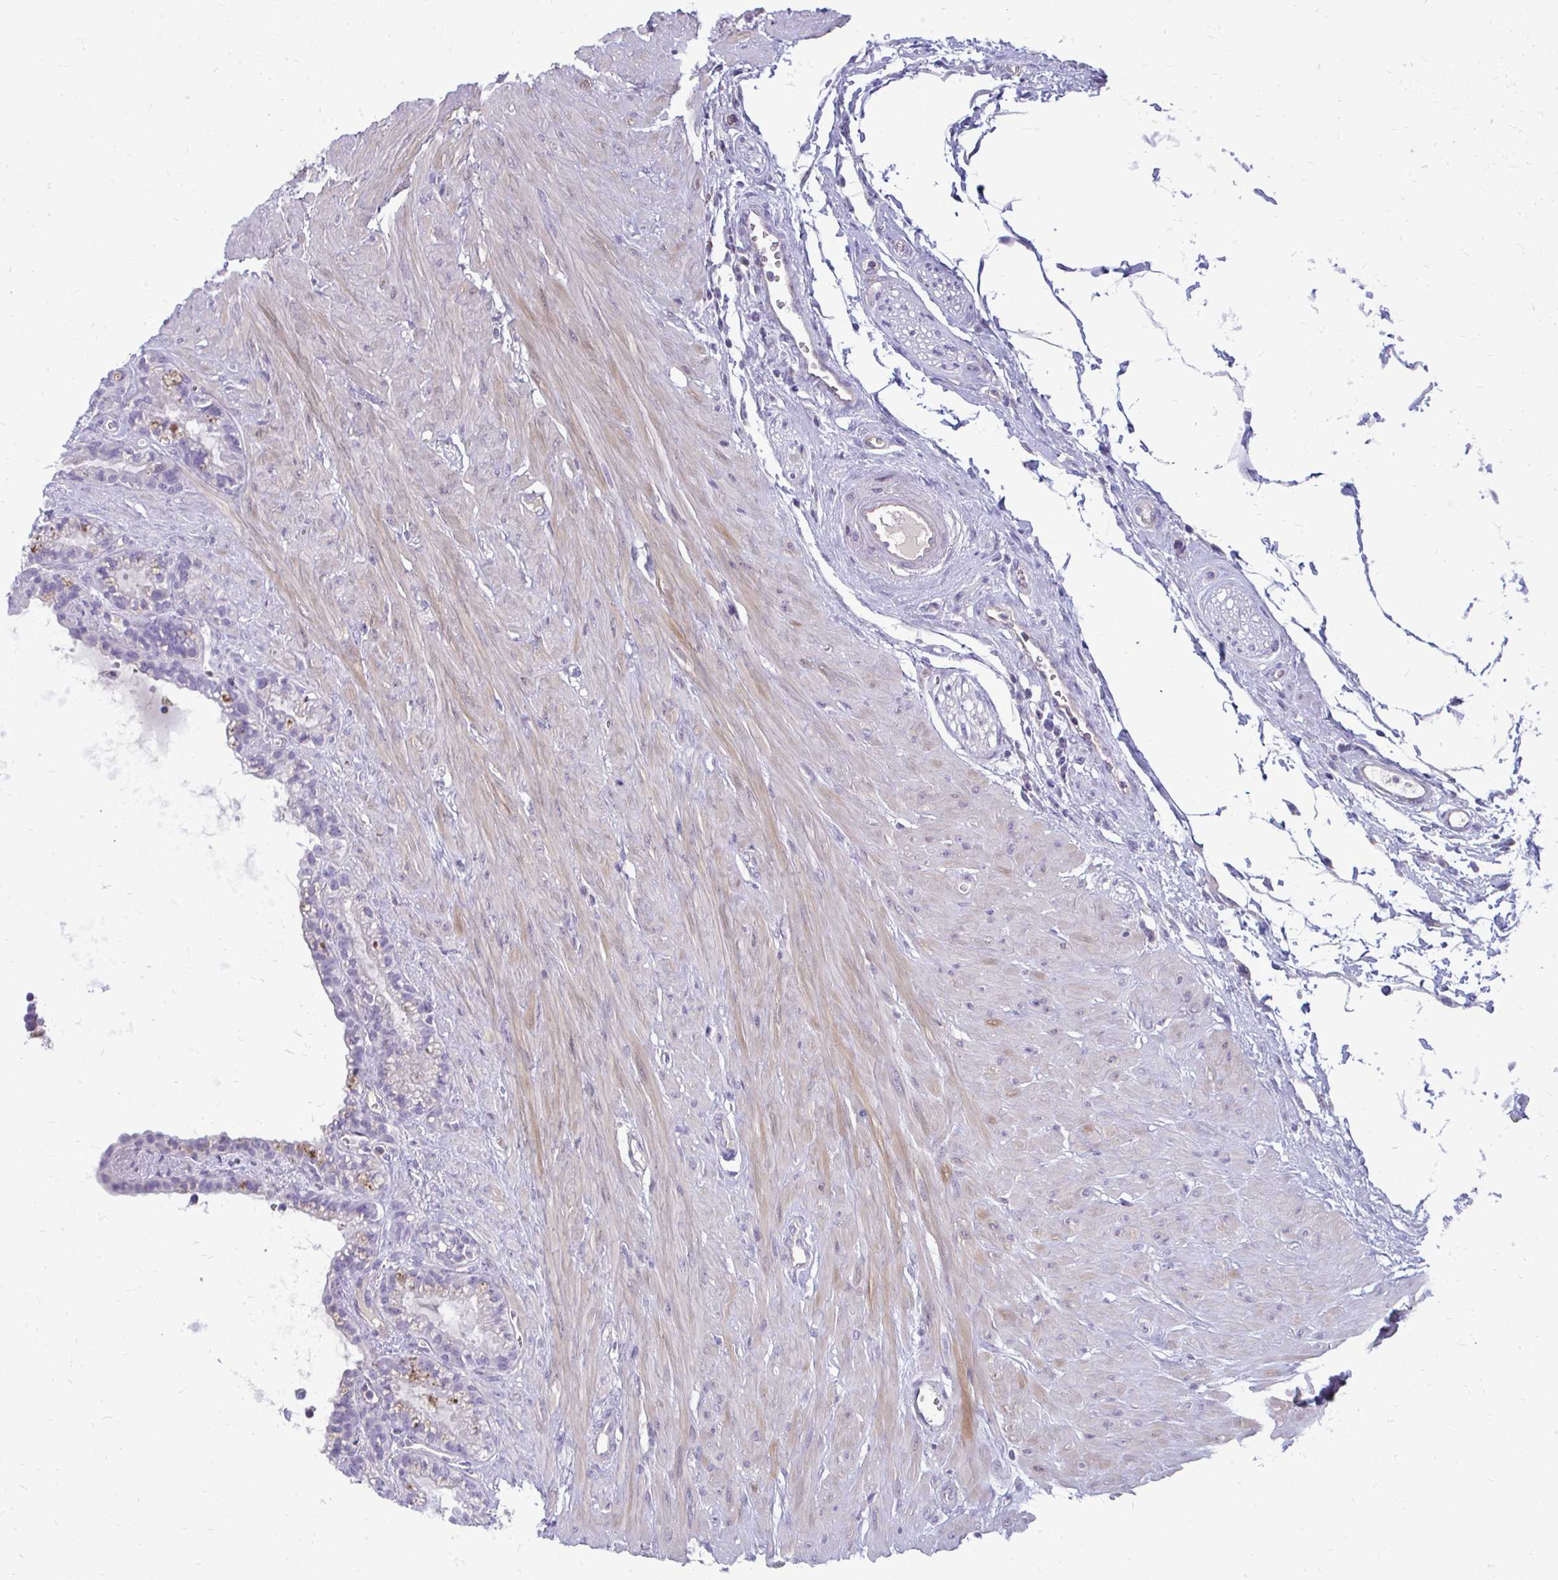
{"staining": {"intensity": "negative", "quantity": "none", "location": "none"}, "tissue": "seminal vesicle", "cell_type": "Glandular cells", "image_type": "normal", "snomed": [{"axis": "morphology", "description": "Normal tissue, NOS"}, {"axis": "topography", "description": "Seminal veicle"}], "caption": "Immunohistochemistry of benign human seminal vesicle exhibits no staining in glandular cells. The staining was performed using DAB to visualize the protein expression in brown, while the nuclei were stained in blue with hematoxylin (Magnification: 20x).", "gene": "FABP3", "patient": {"sex": "male", "age": 76}}